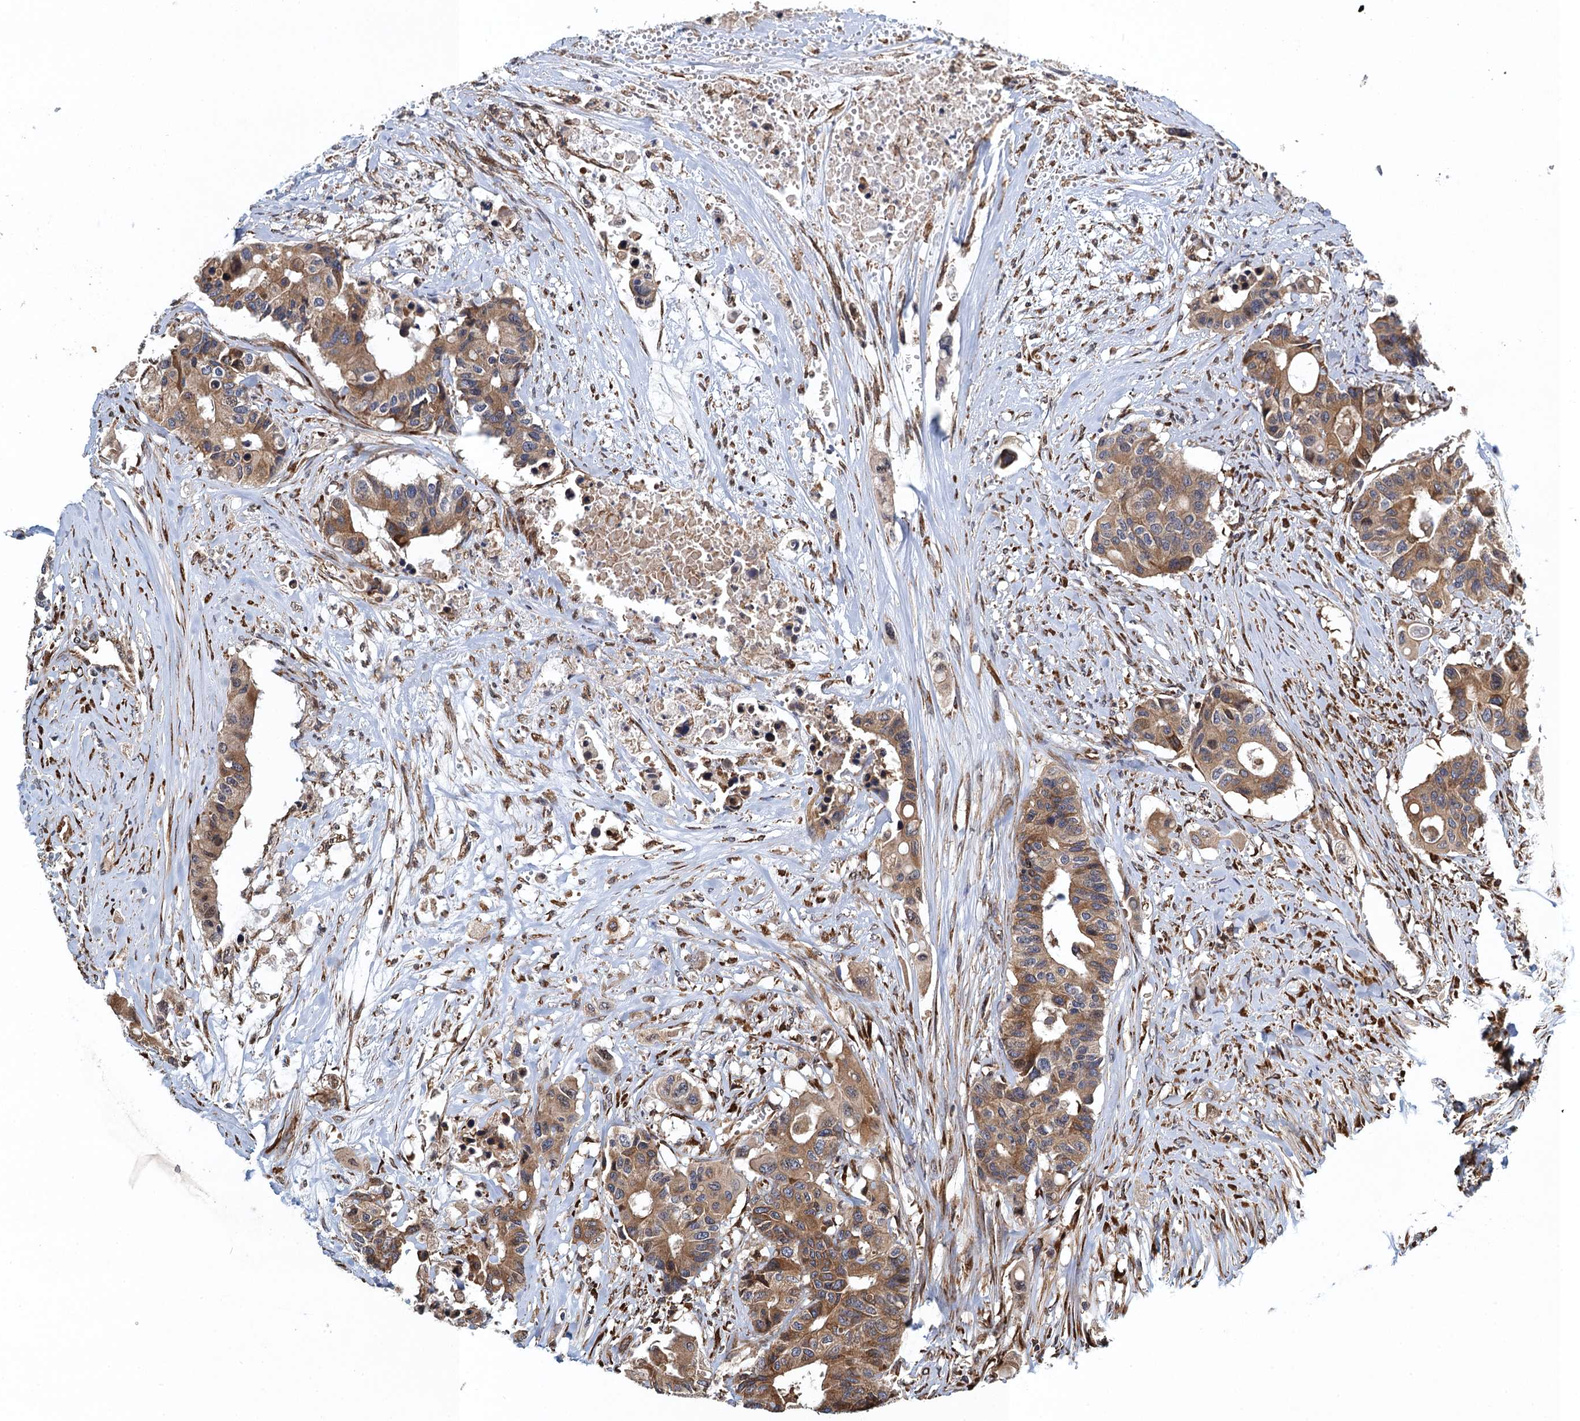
{"staining": {"intensity": "moderate", "quantity": ">75%", "location": "cytoplasmic/membranous"}, "tissue": "colorectal cancer", "cell_type": "Tumor cells", "image_type": "cancer", "snomed": [{"axis": "morphology", "description": "Adenocarcinoma, NOS"}, {"axis": "topography", "description": "Colon"}], "caption": "IHC (DAB) staining of colorectal cancer demonstrates moderate cytoplasmic/membranous protein positivity in about >75% of tumor cells.", "gene": "MDM1", "patient": {"sex": "male", "age": 77}}